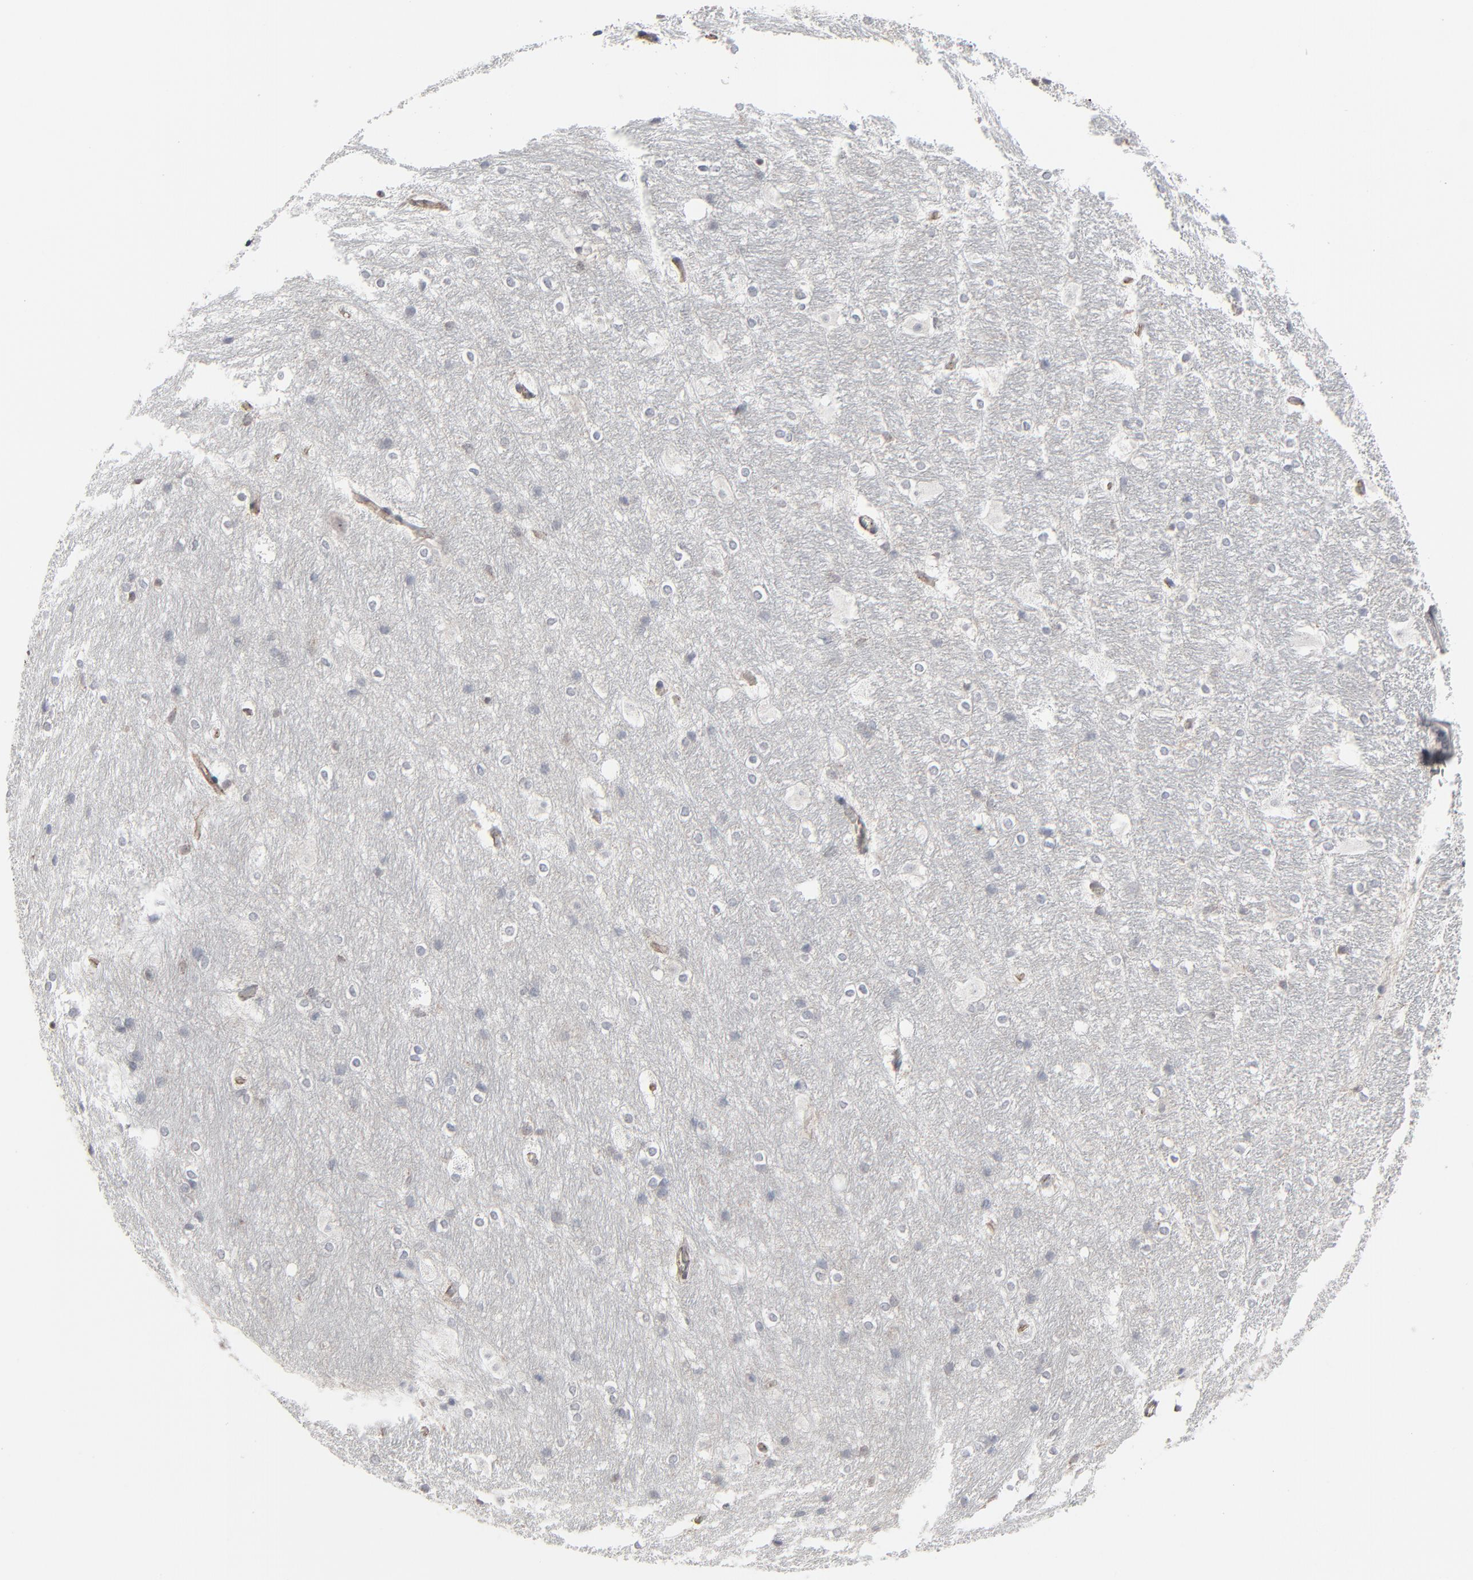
{"staining": {"intensity": "negative", "quantity": "none", "location": "none"}, "tissue": "hippocampus", "cell_type": "Glial cells", "image_type": "normal", "snomed": [{"axis": "morphology", "description": "Normal tissue, NOS"}, {"axis": "topography", "description": "Hippocampus"}], "caption": "IHC histopathology image of benign hippocampus: hippocampus stained with DAB exhibits no significant protein staining in glial cells.", "gene": "CTNND1", "patient": {"sex": "female", "age": 19}}